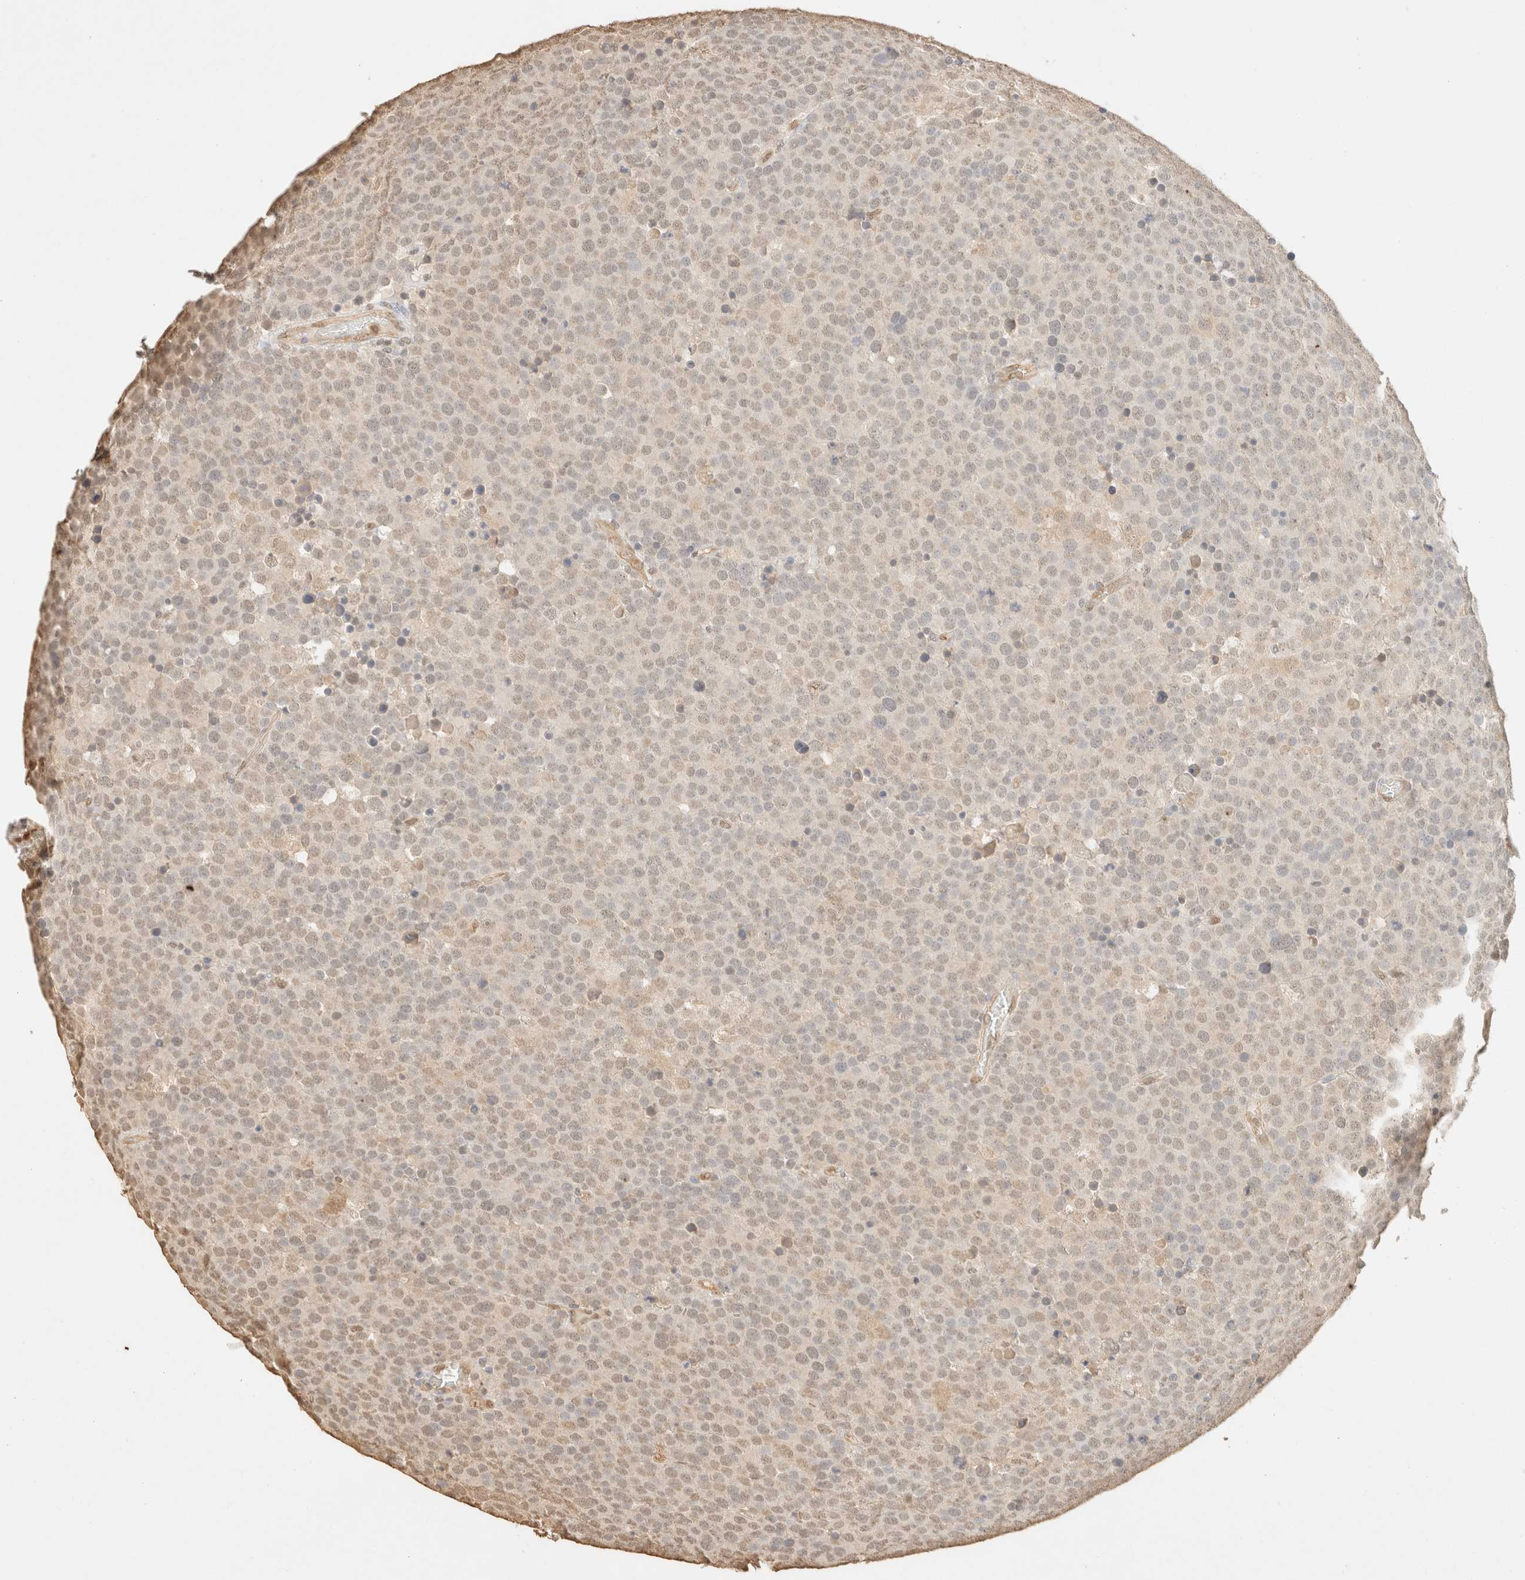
{"staining": {"intensity": "weak", "quantity": "25%-75%", "location": "nuclear"}, "tissue": "testis cancer", "cell_type": "Tumor cells", "image_type": "cancer", "snomed": [{"axis": "morphology", "description": "Seminoma, NOS"}, {"axis": "topography", "description": "Testis"}], "caption": "A low amount of weak nuclear expression is identified in approximately 25%-75% of tumor cells in testis seminoma tissue. (brown staining indicates protein expression, while blue staining denotes nuclei).", "gene": "S100A13", "patient": {"sex": "male", "age": 71}}